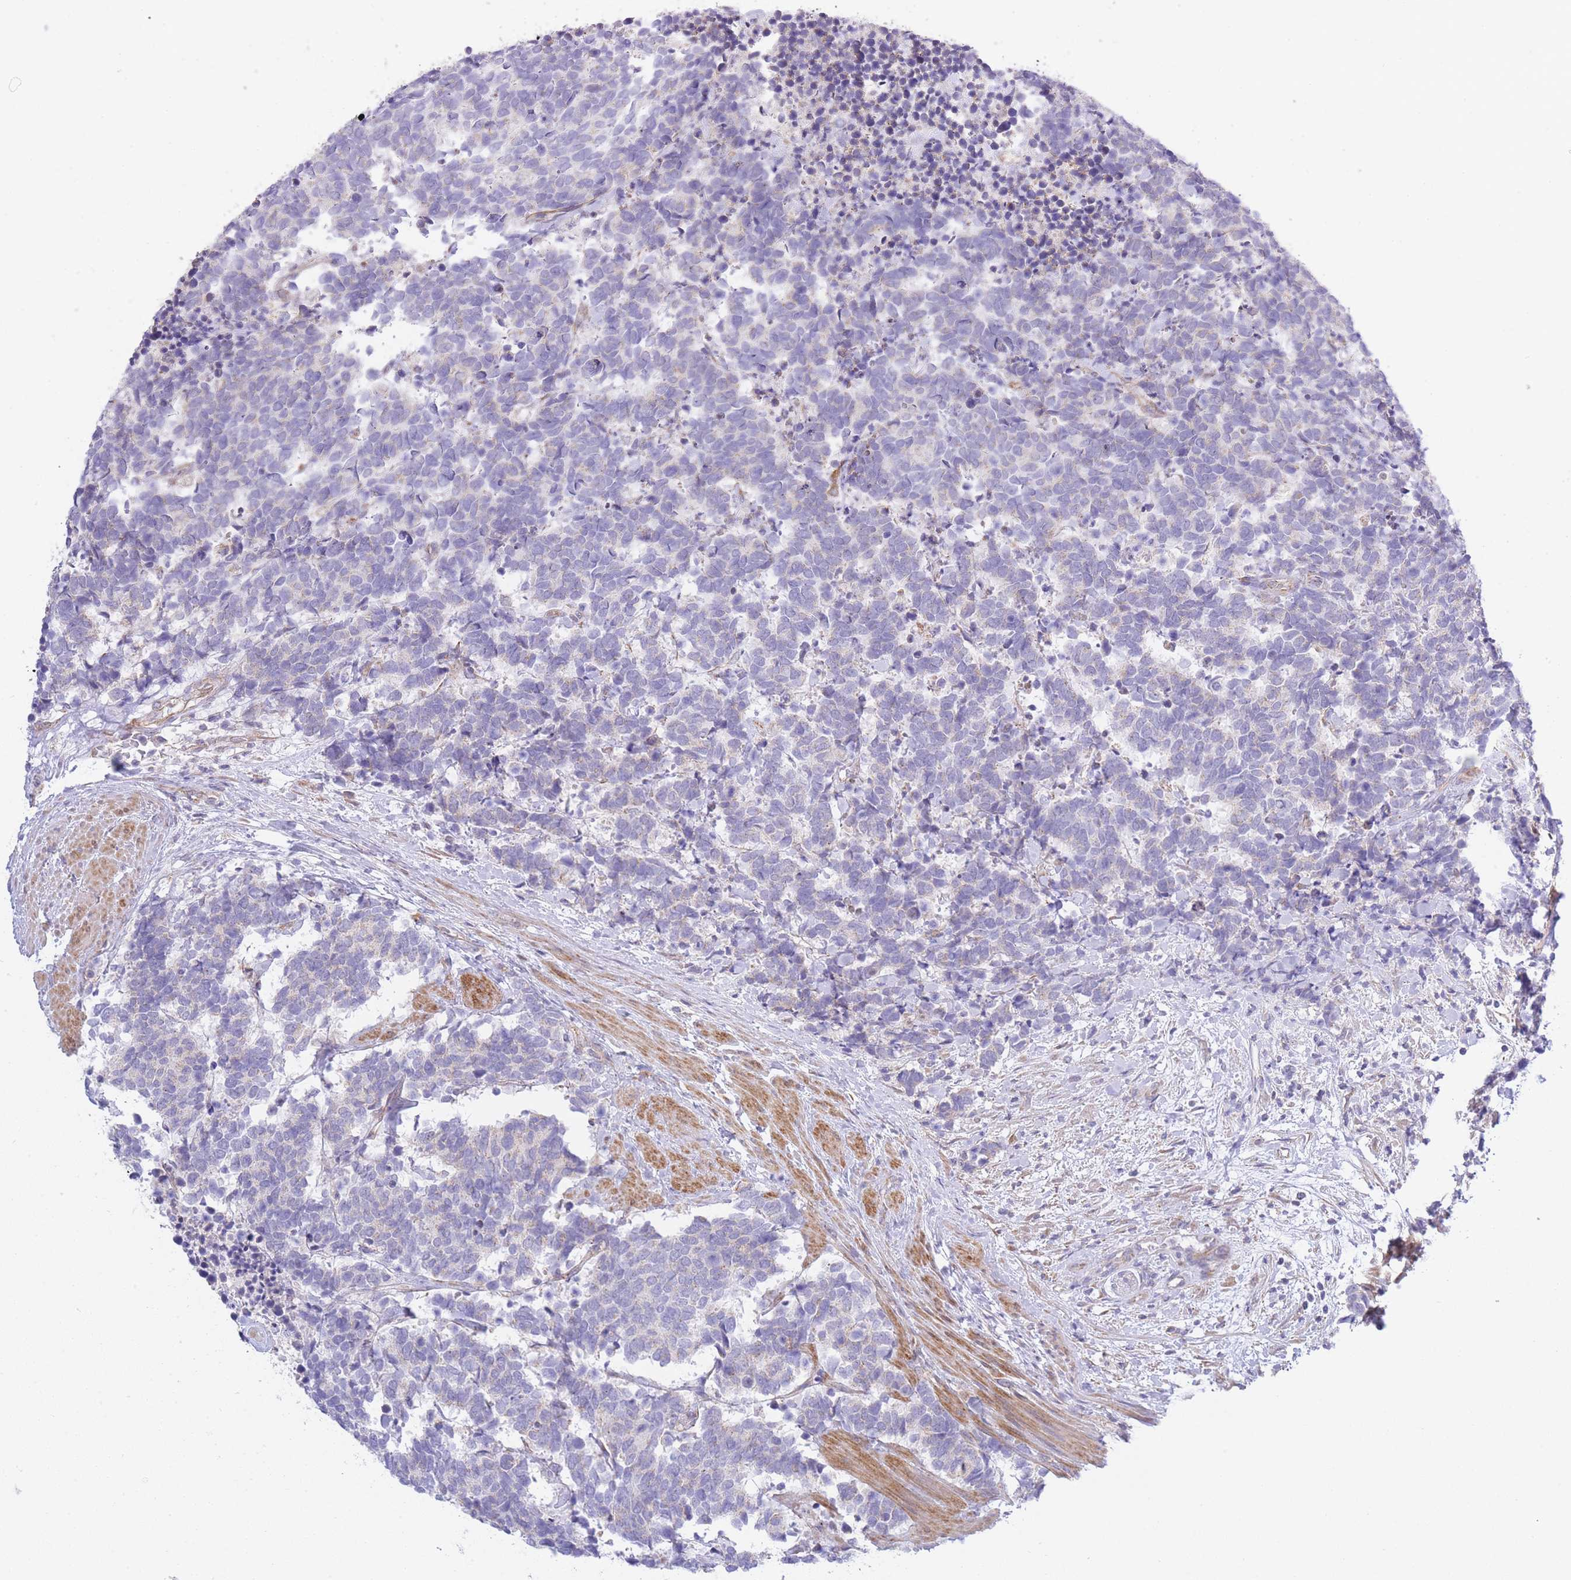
{"staining": {"intensity": "negative", "quantity": "none", "location": "none"}, "tissue": "carcinoid", "cell_type": "Tumor cells", "image_type": "cancer", "snomed": [{"axis": "morphology", "description": "Carcinoma, NOS"}, {"axis": "morphology", "description": "Carcinoid, malignant, NOS"}, {"axis": "topography", "description": "Prostate"}], "caption": "Tumor cells show no significant positivity in malignant carcinoid. (DAB (3,3'-diaminobenzidine) immunohistochemistry (IHC) visualized using brightfield microscopy, high magnification).", "gene": "CTBP1", "patient": {"sex": "male", "age": 57}}